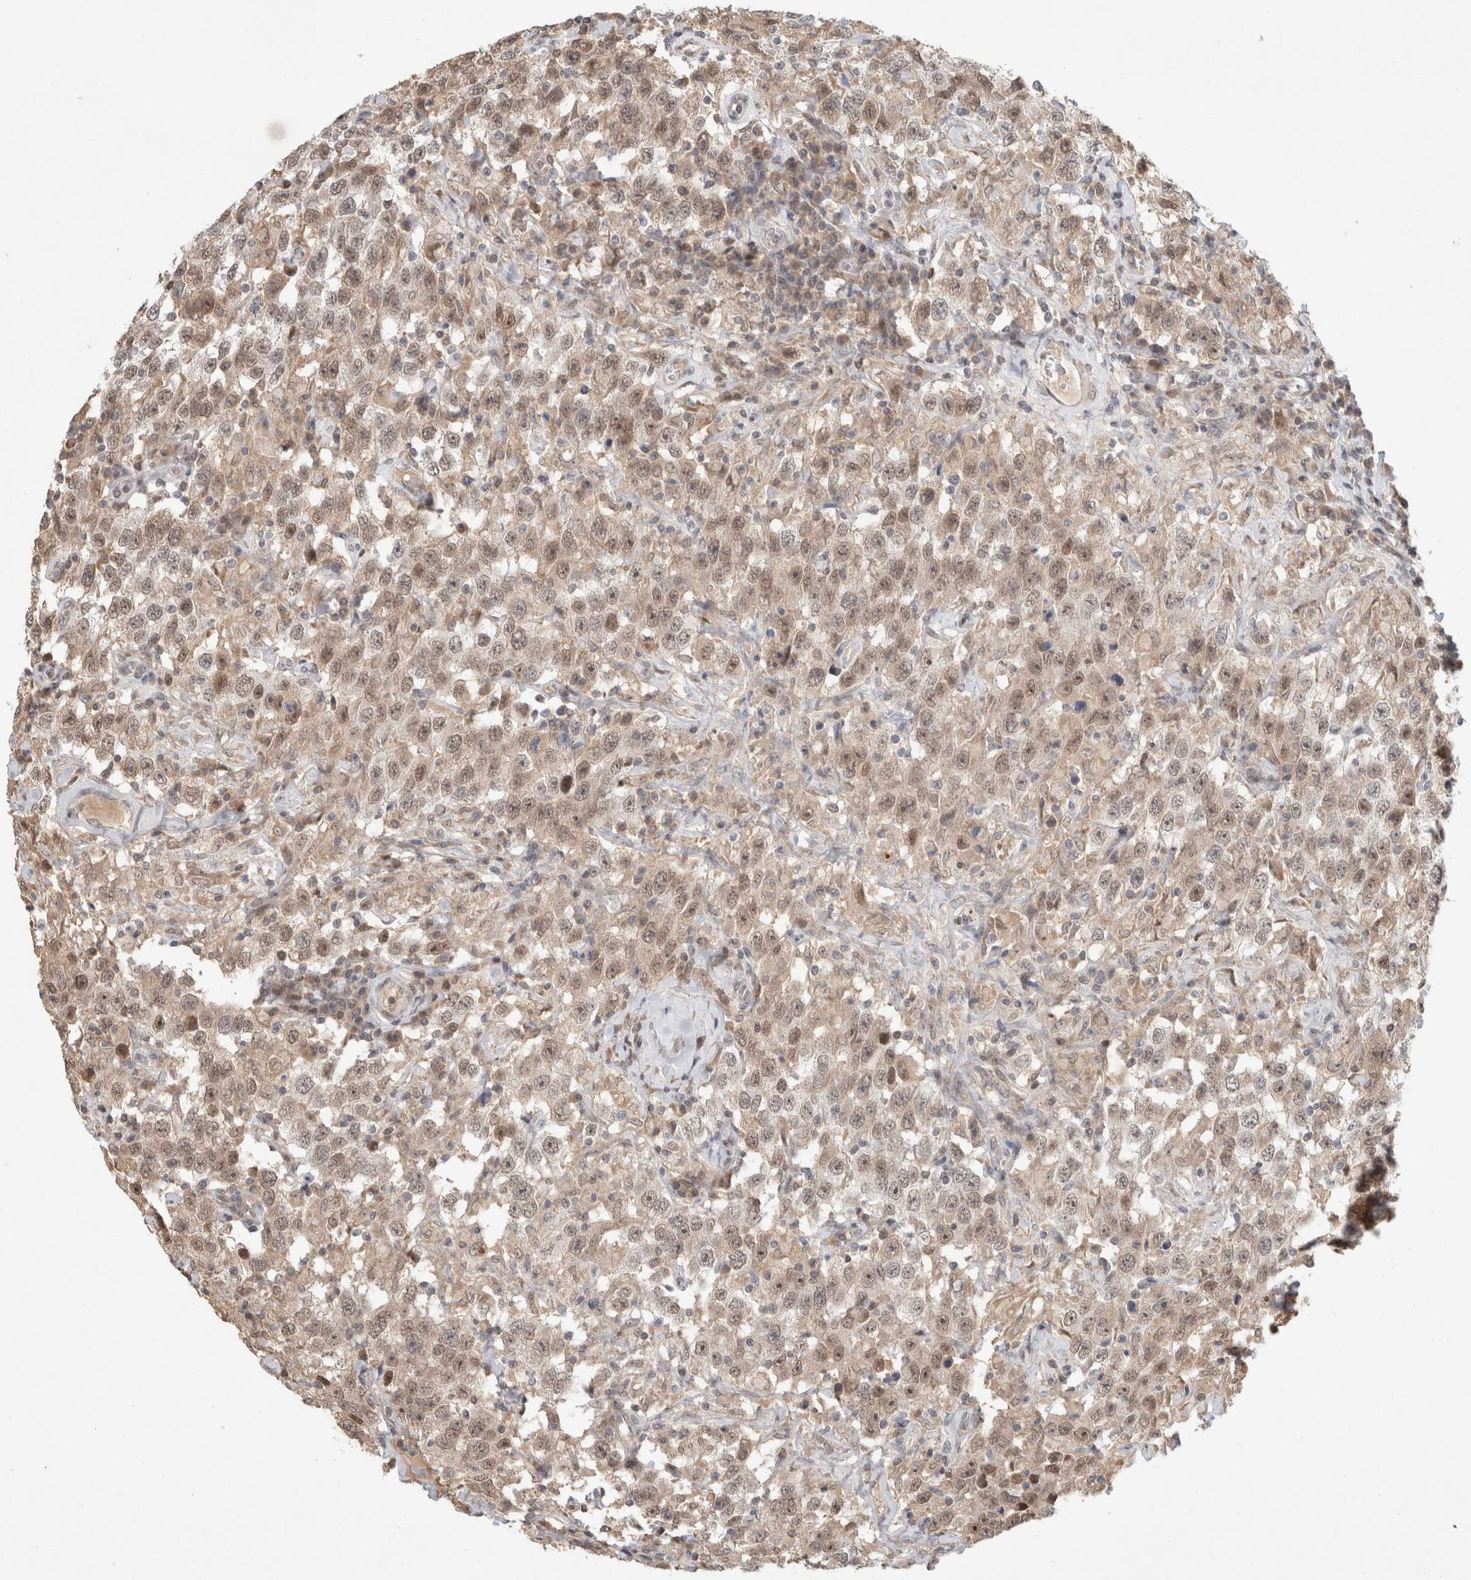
{"staining": {"intensity": "weak", "quantity": ">75%", "location": "nuclear"}, "tissue": "testis cancer", "cell_type": "Tumor cells", "image_type": "cancer", "snomed": [{"axis": "morphology", "description": "Seminoma, NOS"}, {"axis": "topography", "description": "Testis"}], "caption": "Protein expression analysis of human seminoma (testis) reveals weak nuclear expression in about >75% of tumor cells.", "gene": "SYDE2", "patient": {"sex": "male", "age": 41}}